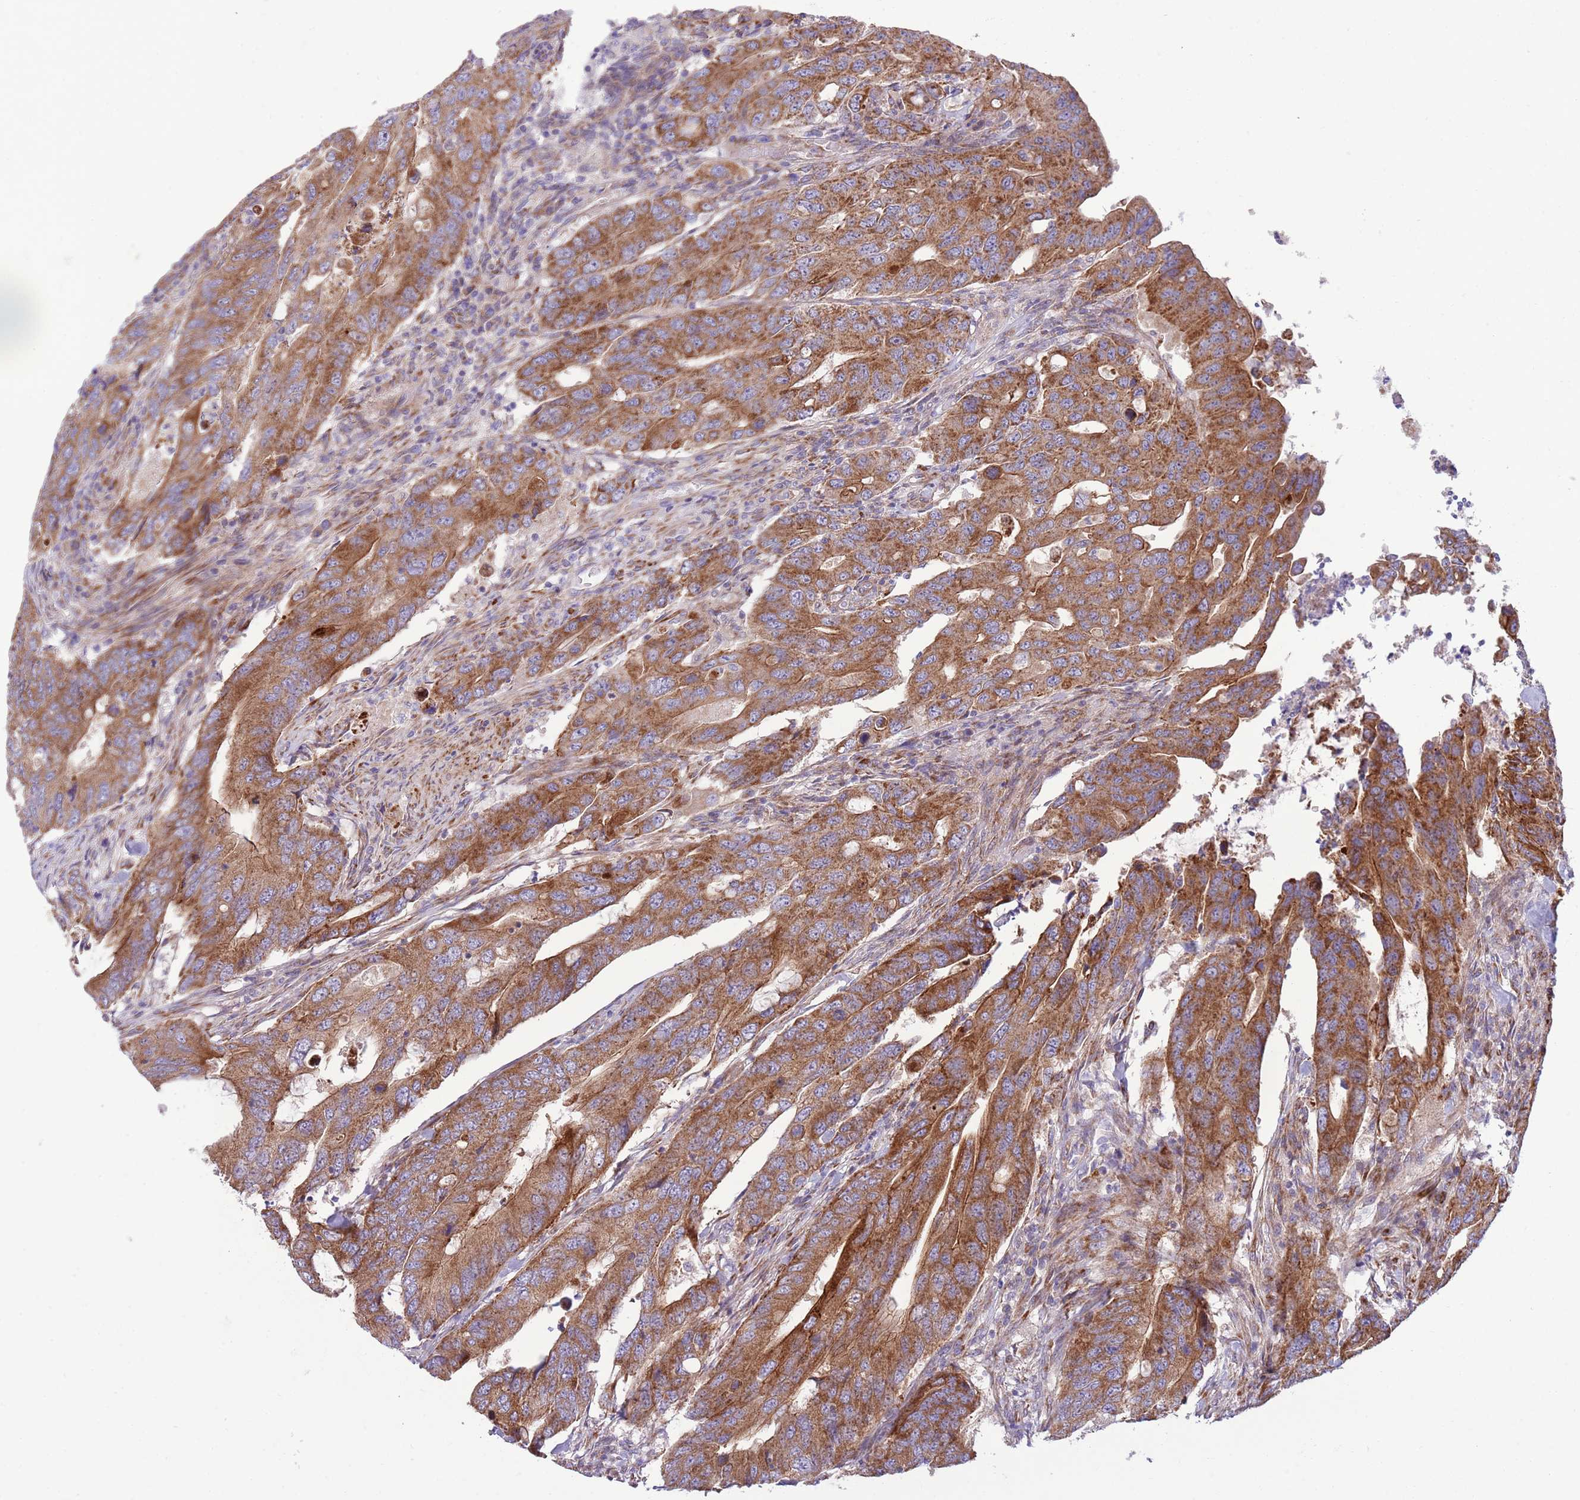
{"staining": {"intensity": "strong", "quantity": ">75%", "location": "cytoplasmic/membranous"}, "tissue": "colorectal cancer", "cell_type": "Tumor cells", "image_type": "cancer", "snomed": [{"axis": "morphology", "description": "Adenocarcinoma, NOS"}, {"axis": "topography", "description": "Colon"}], "caption": "This is a micrograph of IHC staining of adenocarcinoma (colorectal), which shows strong positivity in the cytoplasmic/membranous of tumor cells.", "gene": "TOMM5", "patient": {"sex": "male", "age": 71}}